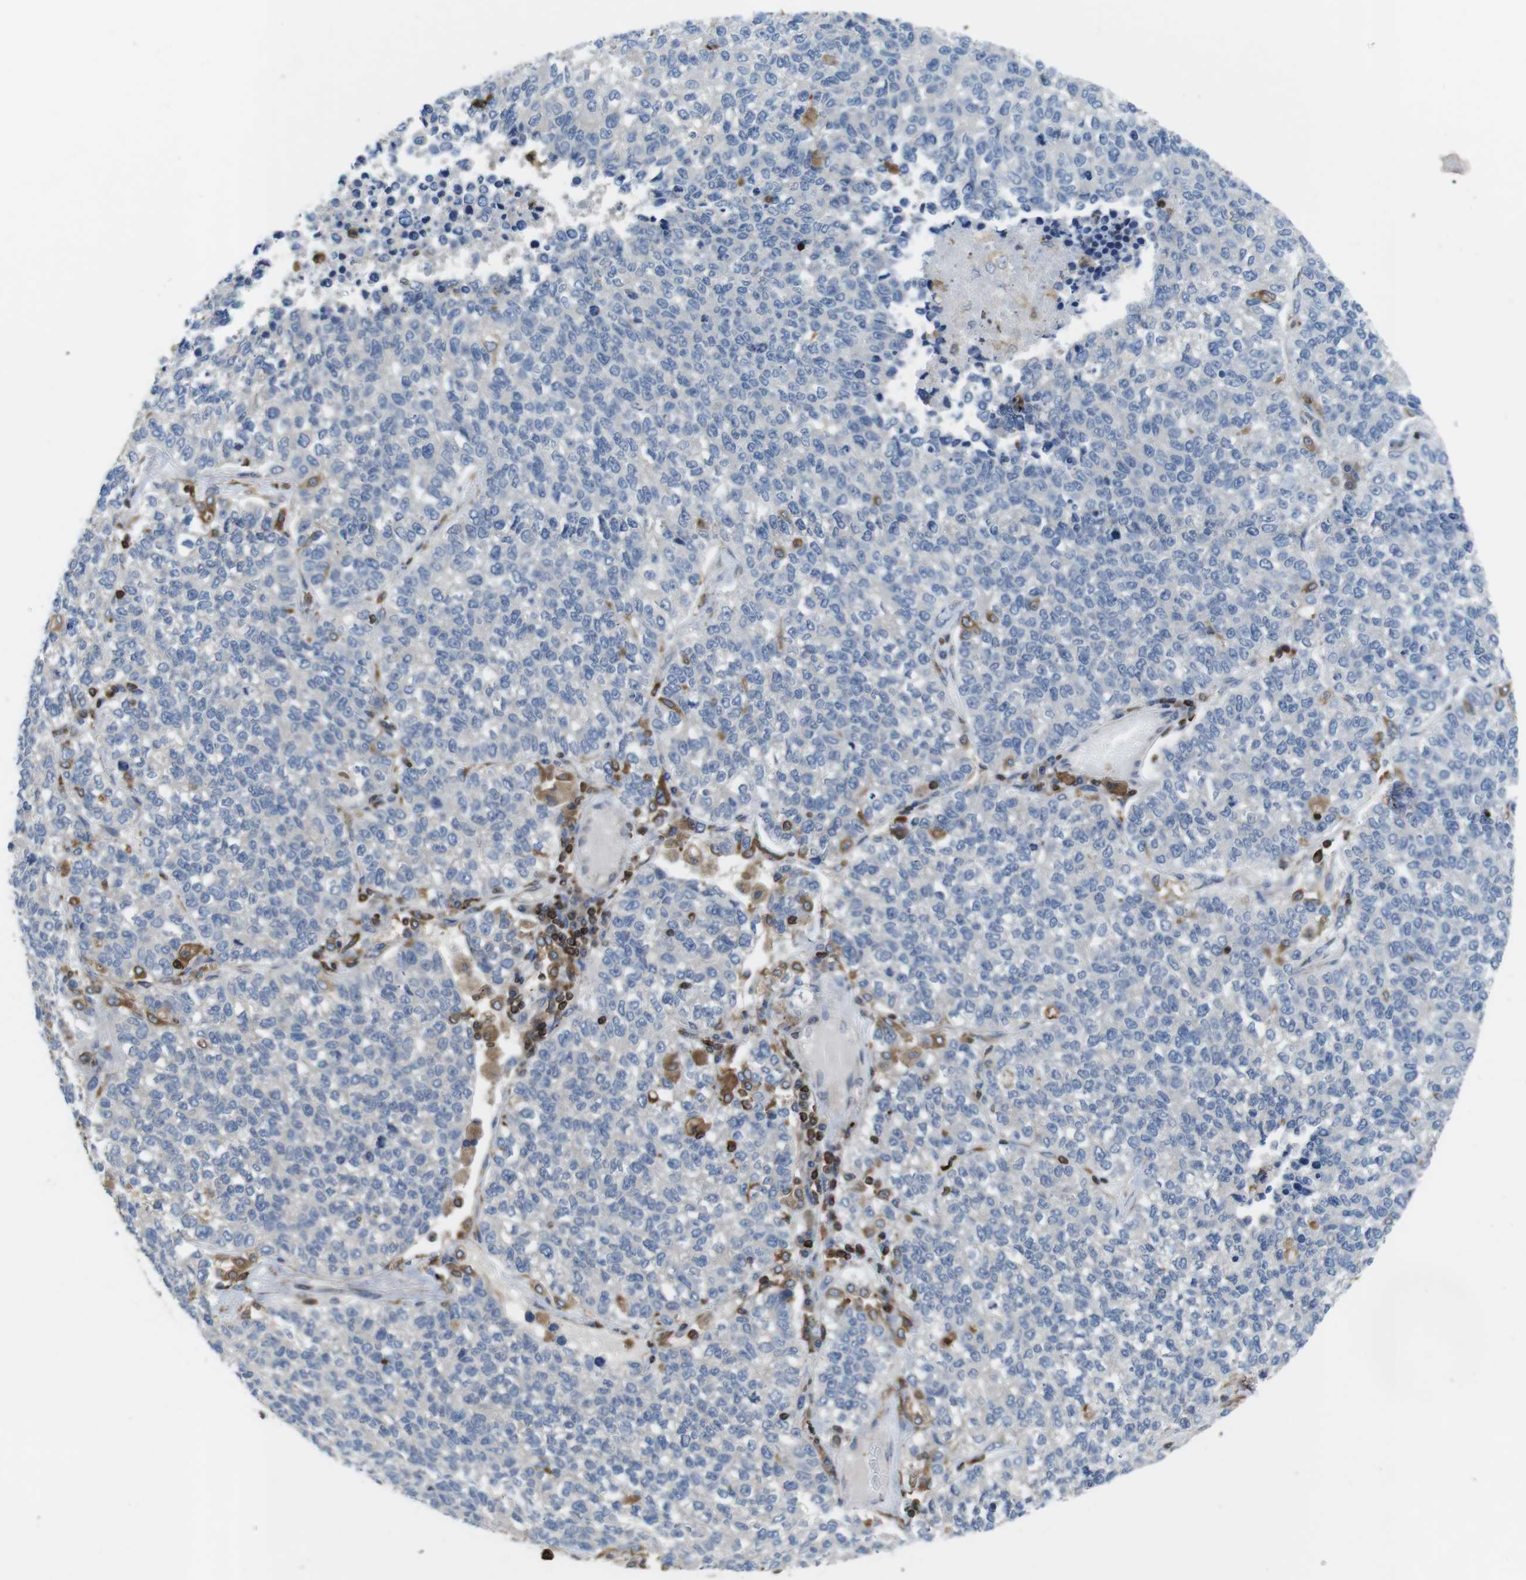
{"staining": {"intensity": "negative", "quantity": "none", "location": "none"}, "tissue": "lung cancer", "cell_type": "Tumor cells", "image_type": "cancer", "snomed": [{"axis": "morphology", "description": "Adenocarcinoma, NOS"}, {"axis": "topography", "description": "Lung"}], "caption": "Immunohistochemistry (IHC) of lung cancer (adenocarcinoma) shows no expression in tumor cells.", "gene": "ARL6IP5", "patient": {"sex": "male", "age": 49}}